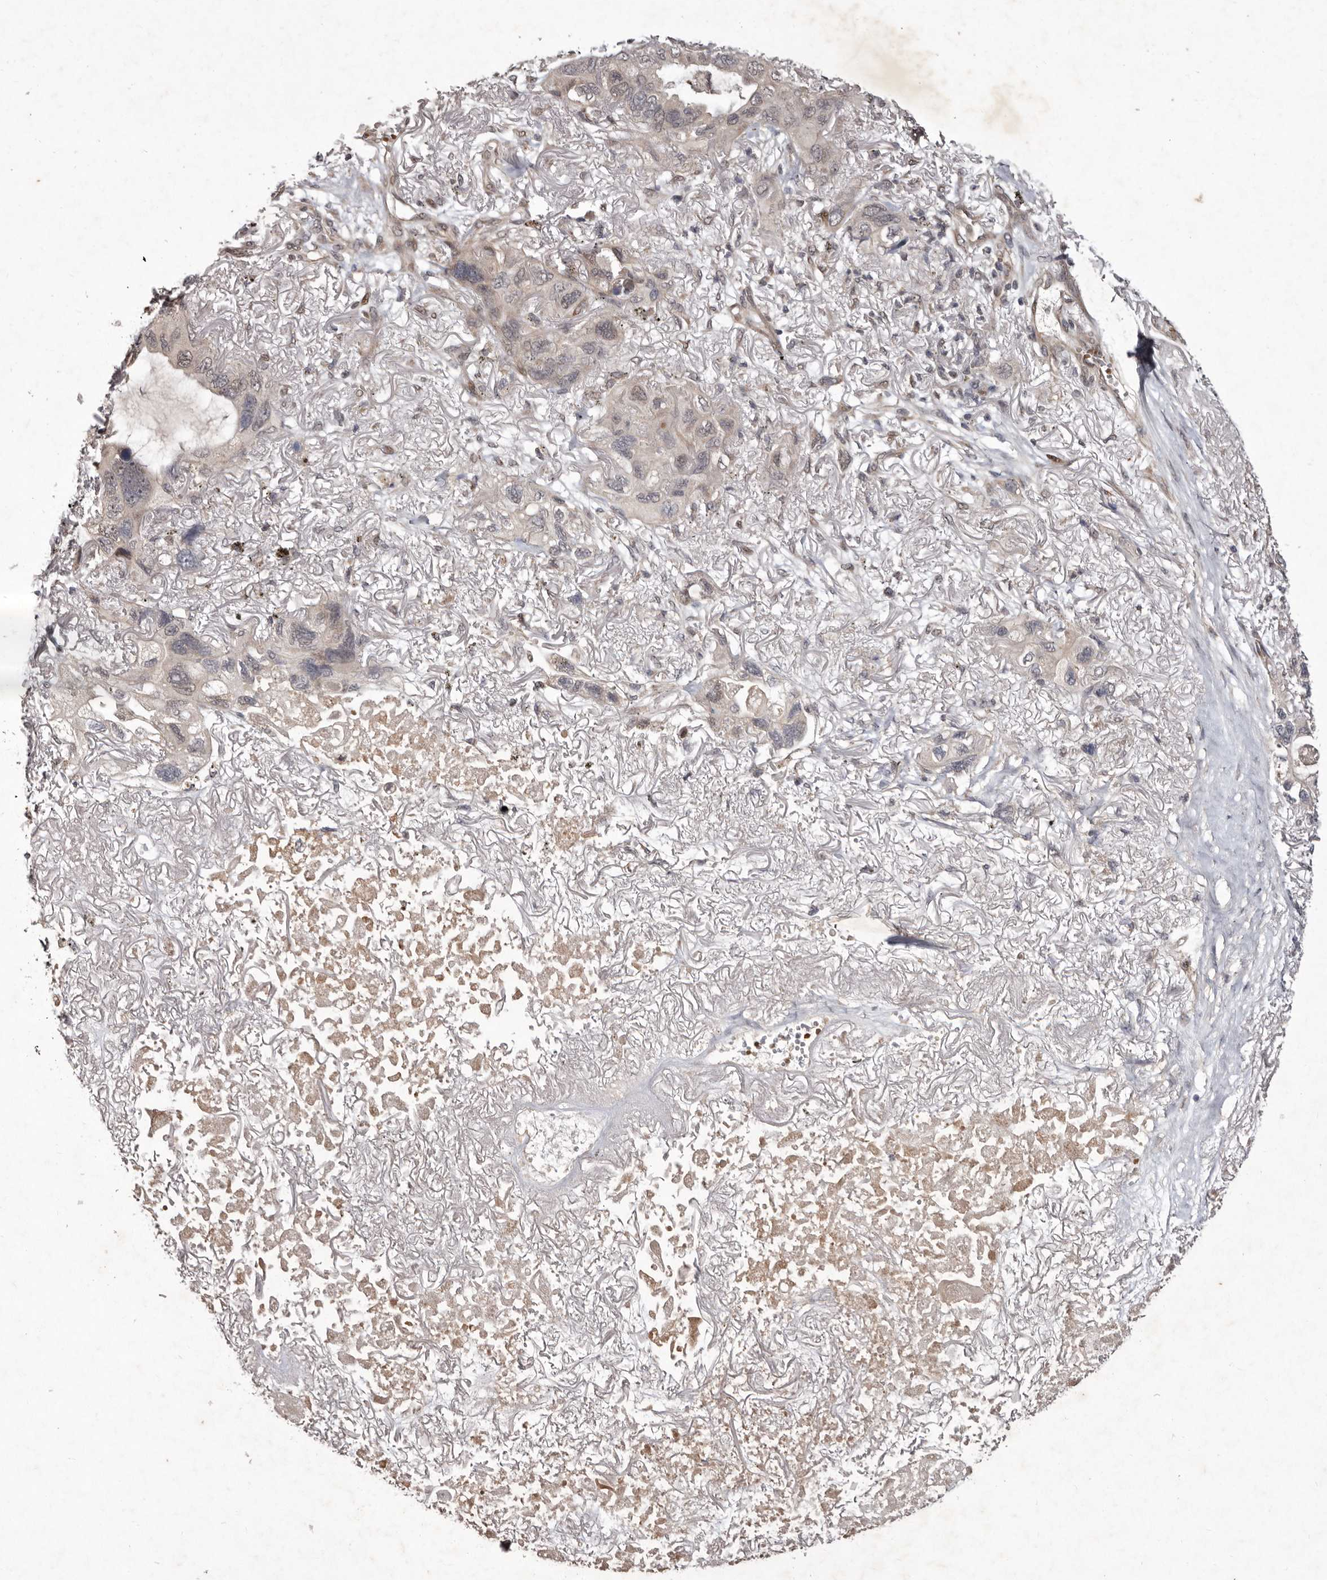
{"staining": {"intensity": "moderate", "quantity": "25%-75%", "location": "cytoplasmic/membranous"}, "tissue": "lung cancer", "cell_type": "Tumor cells", "image_type": "cancer", "snomed": [{"axis": "morphology", "description": "Squamous cell carcinoma, NOS"}, {"axis": "topography", "description": "Lung"}], "caption": "There is medium levels of moderate cytoplasmic/membranous staining in tumor cells of lung cancer, as demonstrated by immunohistochemical staining (brown color).", "gene": "ABL1", "patient": {"sex": "female", "age": 73}}